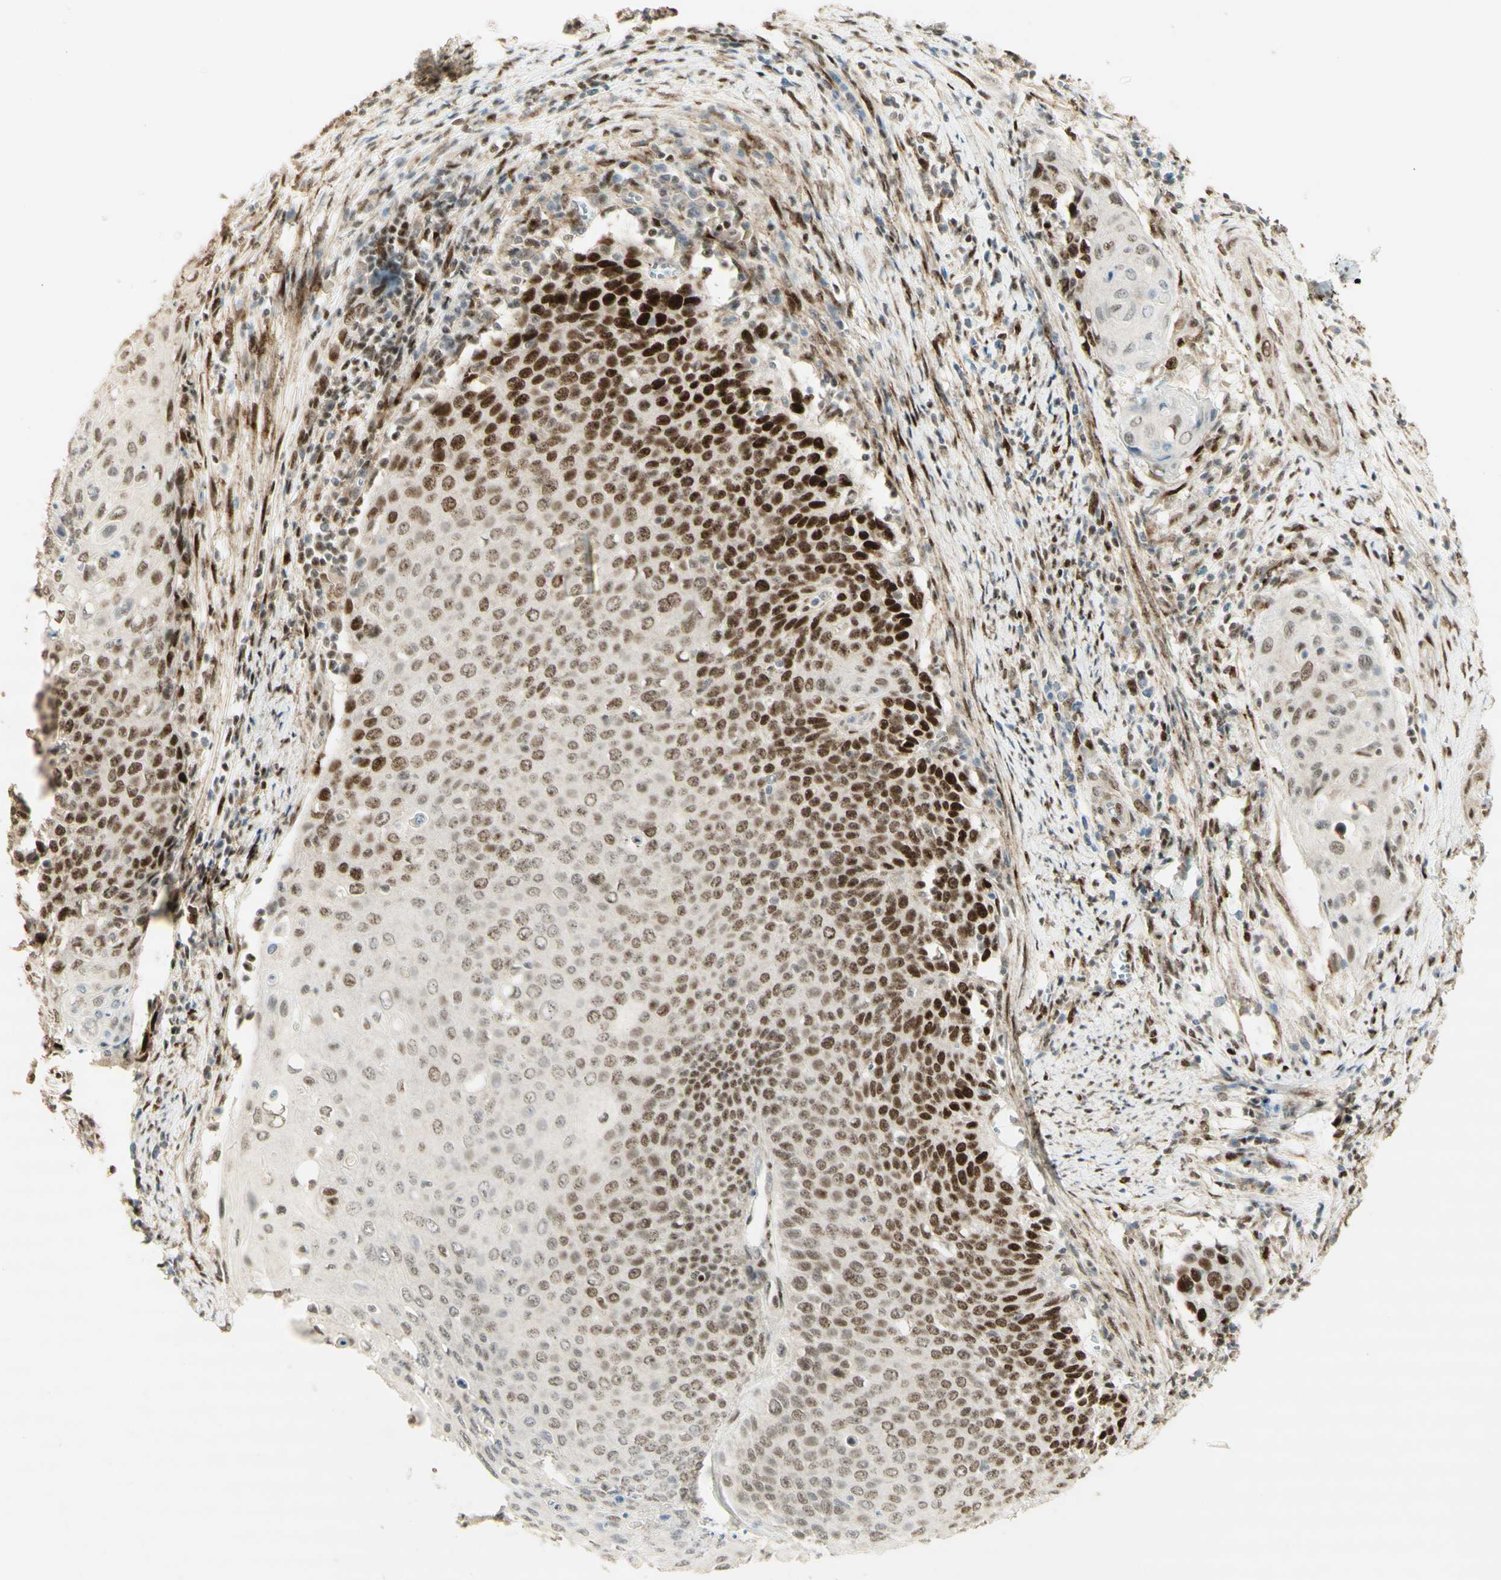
{"staining": {"intensity": "strong", "quantity": "25%-75%", "location": "nuclear"}, "tissue": "cervical cancer", "cell_type": "Tumor cells", "image_type": "cancer", "snomed": [{"axis": "morphology", "description": "Squamous cell carcinoma, NOS"}, {"axis": "topography", "description": "Cervix"}], "caption": "This image displays immunohistochemistry staining of human cervical cancer (squamous cell carcinoma), with high strong nuclear expression in about 25%-75% of tumor cells.", "gene": "FOXP1", "patient": {"sex": "female", "age": 39}}